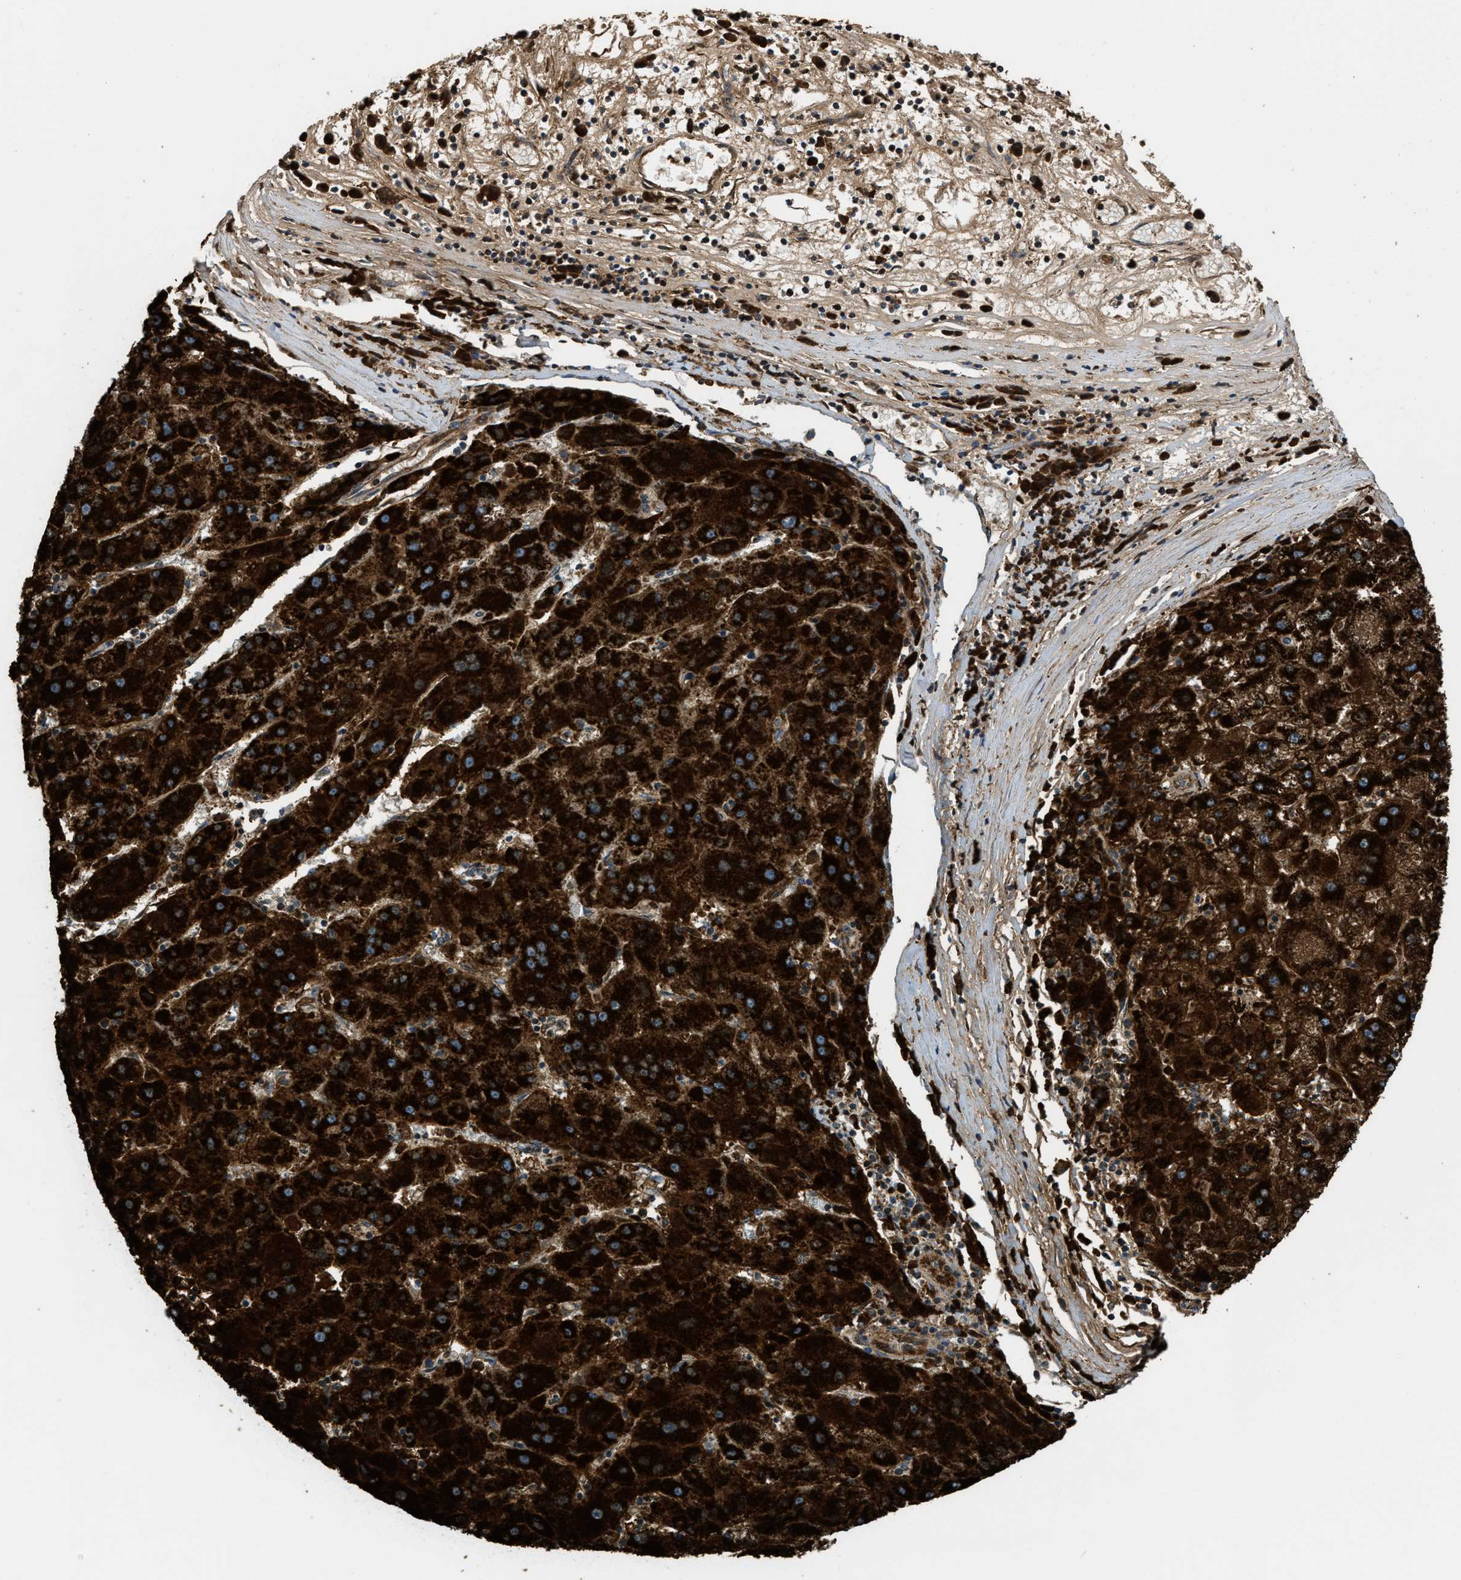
{"staining": {"intensity": "strong", "quantity": ">75%", "location": "cytoplasmic/membranous"}, "tissue": "liver cancer", "cell_type": "Tumor cells", "image_type": "cancer", "snomed": [{"axis": "morphology", "description": "Carcinoma, Hepatocellular, NOS"}, {"axis": "topography", "description": "Liver"}], "caption": "Immunohistochemical staining of liver cancer (hepatocellular carcinoma) exhibits high levels of strong cytoplasmic/membranous expression in about >75% of tumor cells. The staining is performed using DAB brown chromogen to label protein expression. The nuclei are counter-stained blue using hematoxylin.", "gene": "ECHS1", "patient": {"sex": "male", "age": 72}}